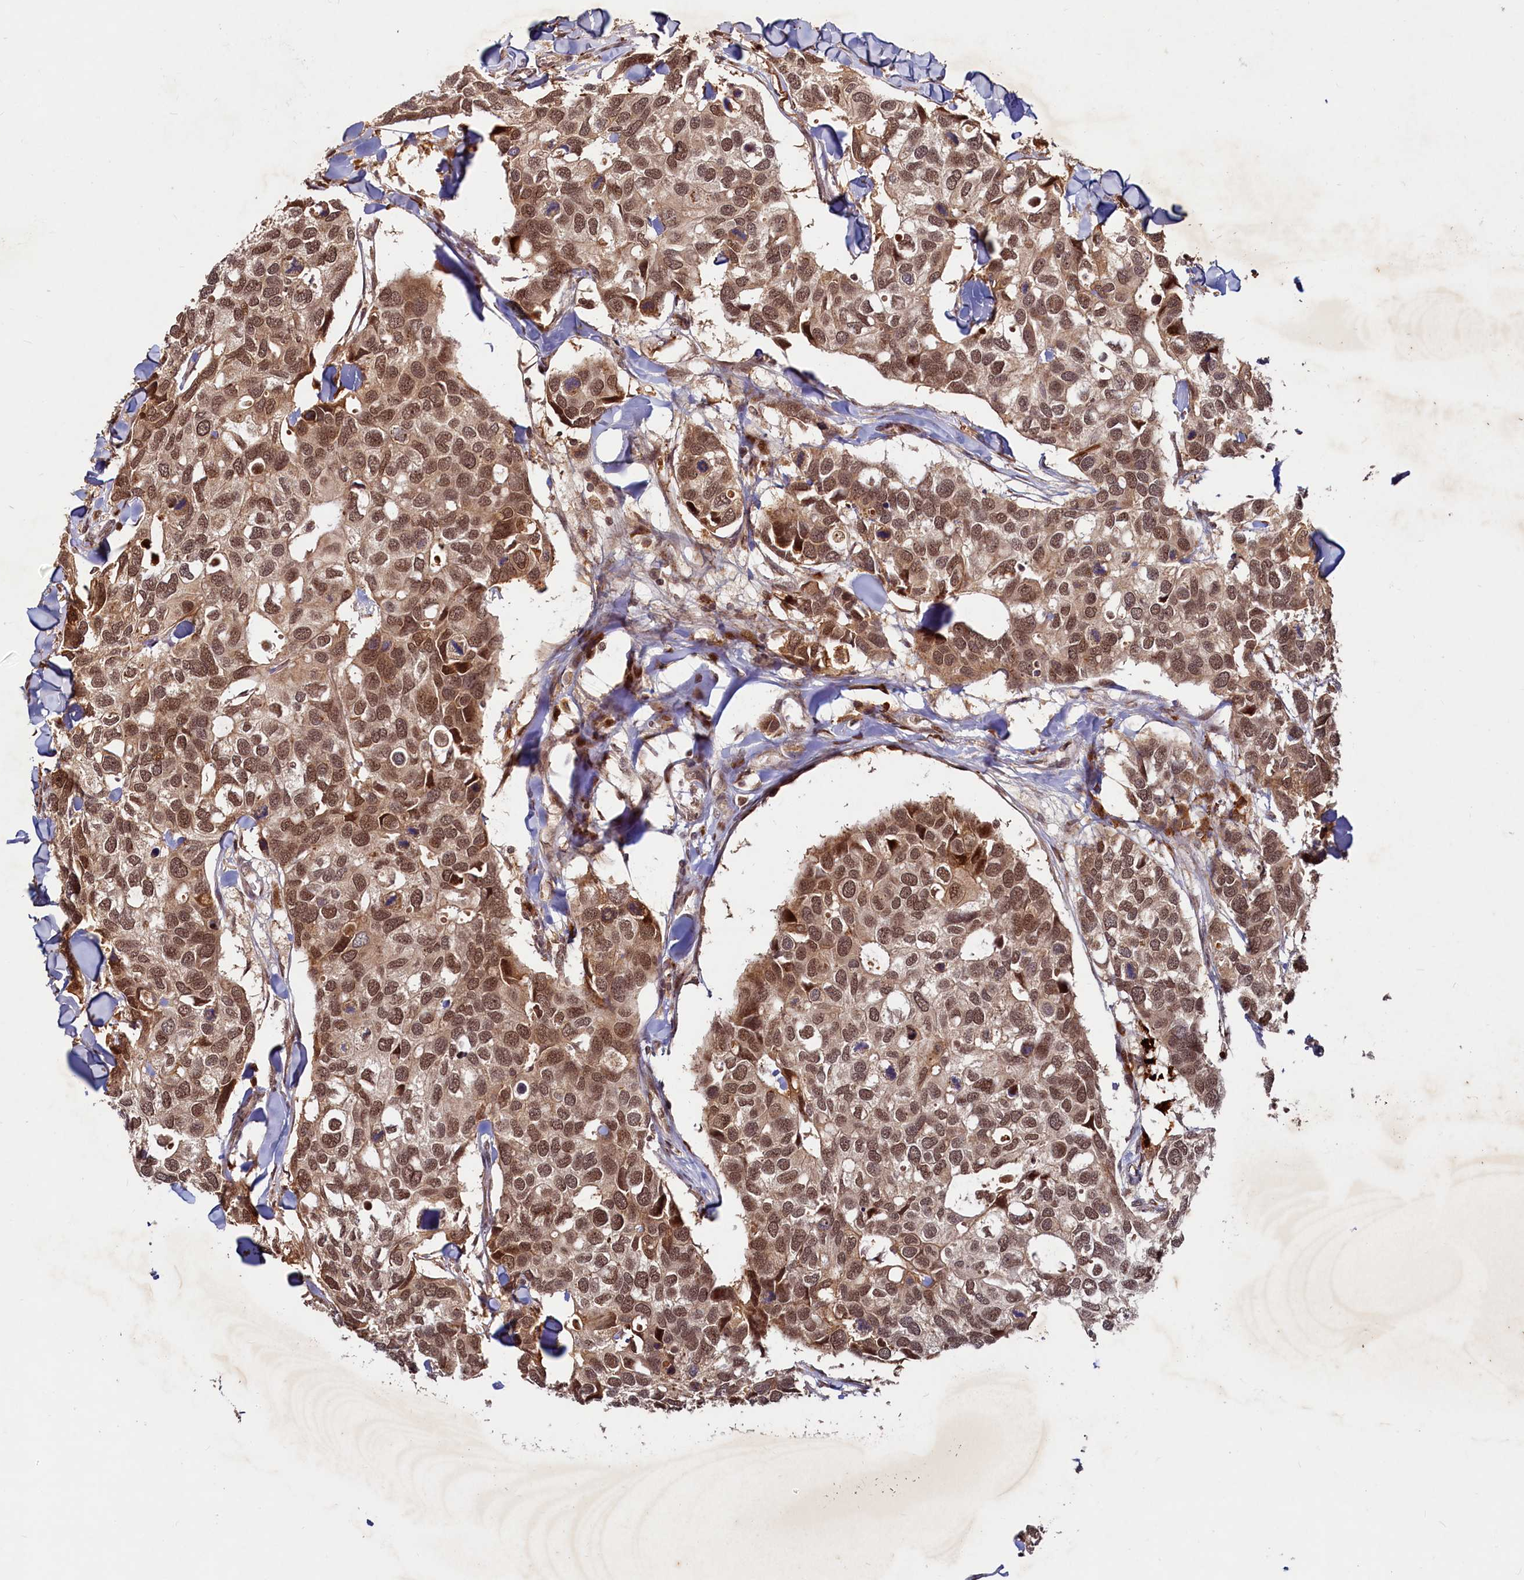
{"staining": {"intensity": "moderate", "quantity": ">75%", "location": "cytoplasmic/membranous,nuclear"}, "tissue": "breast cancer", "cell_type": "Tumor cells", "image_type": "cancer", "snomed": [{"axis": "morphology", "description": "Duct carcinoma"}, {"axis": "topography", "description": "Breast"}], "caption": "Intraductal carcinoma (breast) stained with a brown dye shows moderate cytoplasmic/membranous and nuclear positive expression in about >75% of tumor cells.", "gene": "TRAPPC4", "patient": {"sex": "female", "age": 83}}